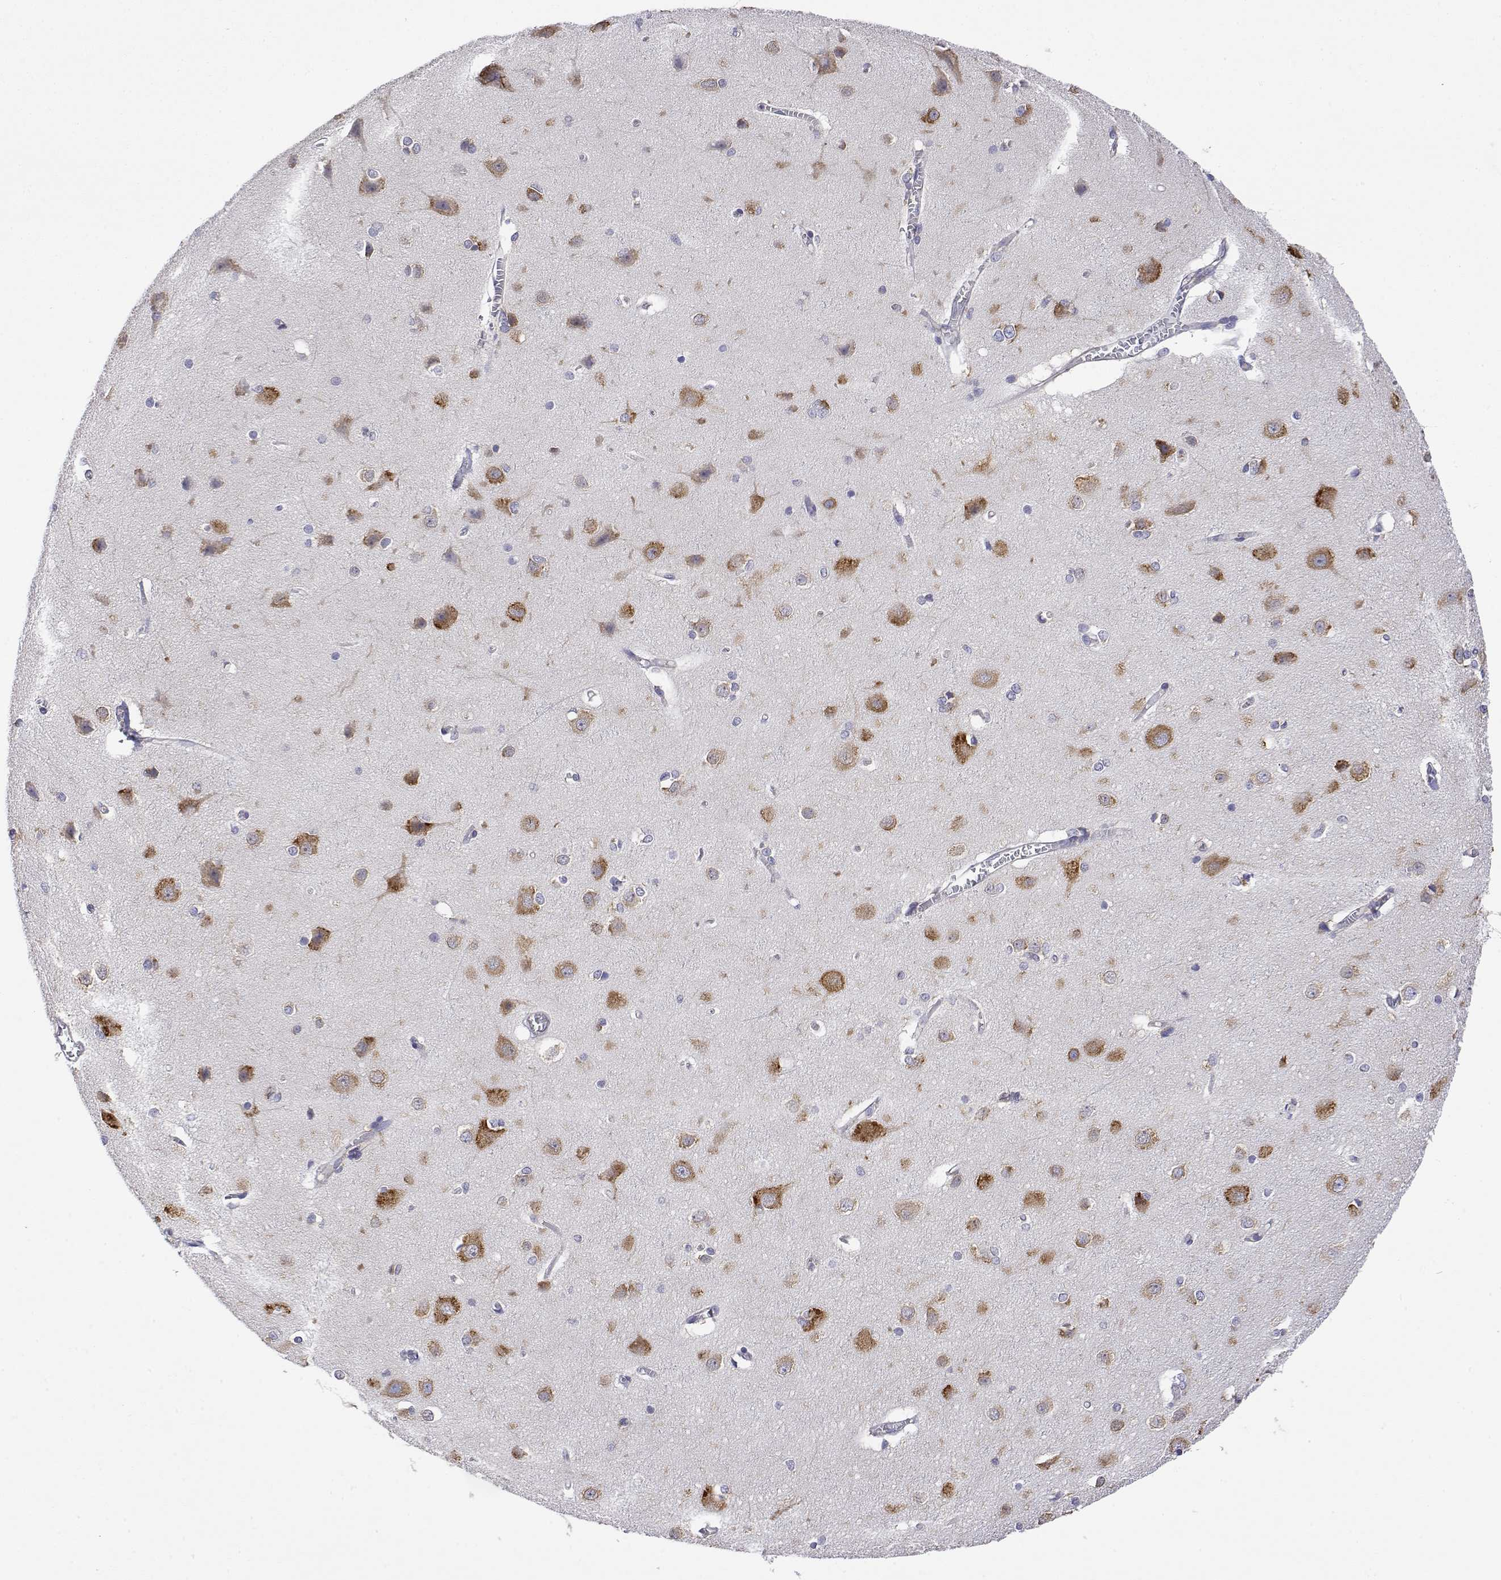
{"staining": {"intensity": "negative", "quantity": "none", "location": "none"}, "tissue": "cerebral cortex", "cell_type": "Endothelial cells", "image_type": "normal", "snomed": [{"axis": "morphology", "description": "Normal tissue, NOS"}, {"axis": "topography", "description": "Cerebral cortex"}], "caption": "Immunohistochemical staining of unremarkable human cerebral cortex demonstrates no significant expression in endothelial cells. Brightfield microscopy of immunohistochemistry (IHC) stained with DAB (brown) and hematoxylin (blue), captured at high magnification.", "gene": "EEF1G", "patient": {"sex": "male", "age": 37}}